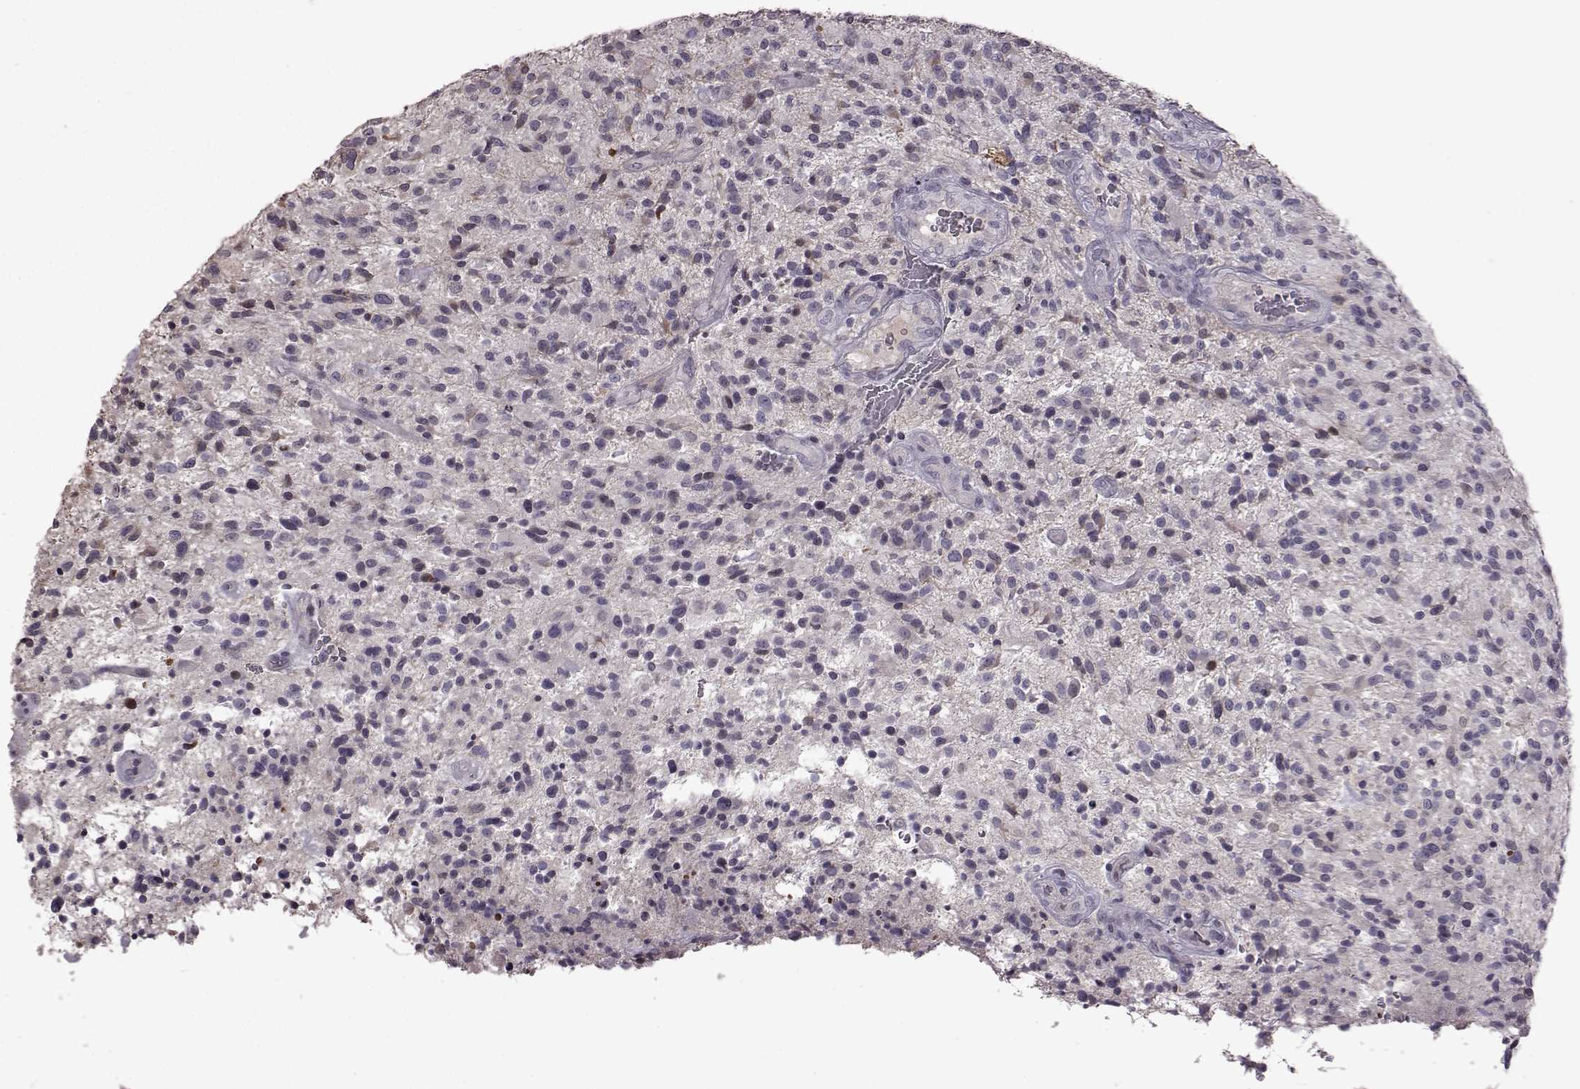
{"staining": {"intensity": "negative", "quantity": "none", "location": "none"}, "tissue": "glioma", "cell_type": "Tumor cells", "image_type": "cancer", "snomed": [{"axis": "morphology", "description": "Glioma, malignant, High grade"}, {"axis": "topography", "description": "Brain"}], "caption": "An IHC image of malignant glioma (high-grade) is shown. There is no staining in tumor cells of malignant glioma (high-grade). (DAB (3,3'-diaminobenzidine) immunohistochemistry with hematoxylin counter stain).", "gene": "GAL", "patient": {"sex": "male", "age": 47}}